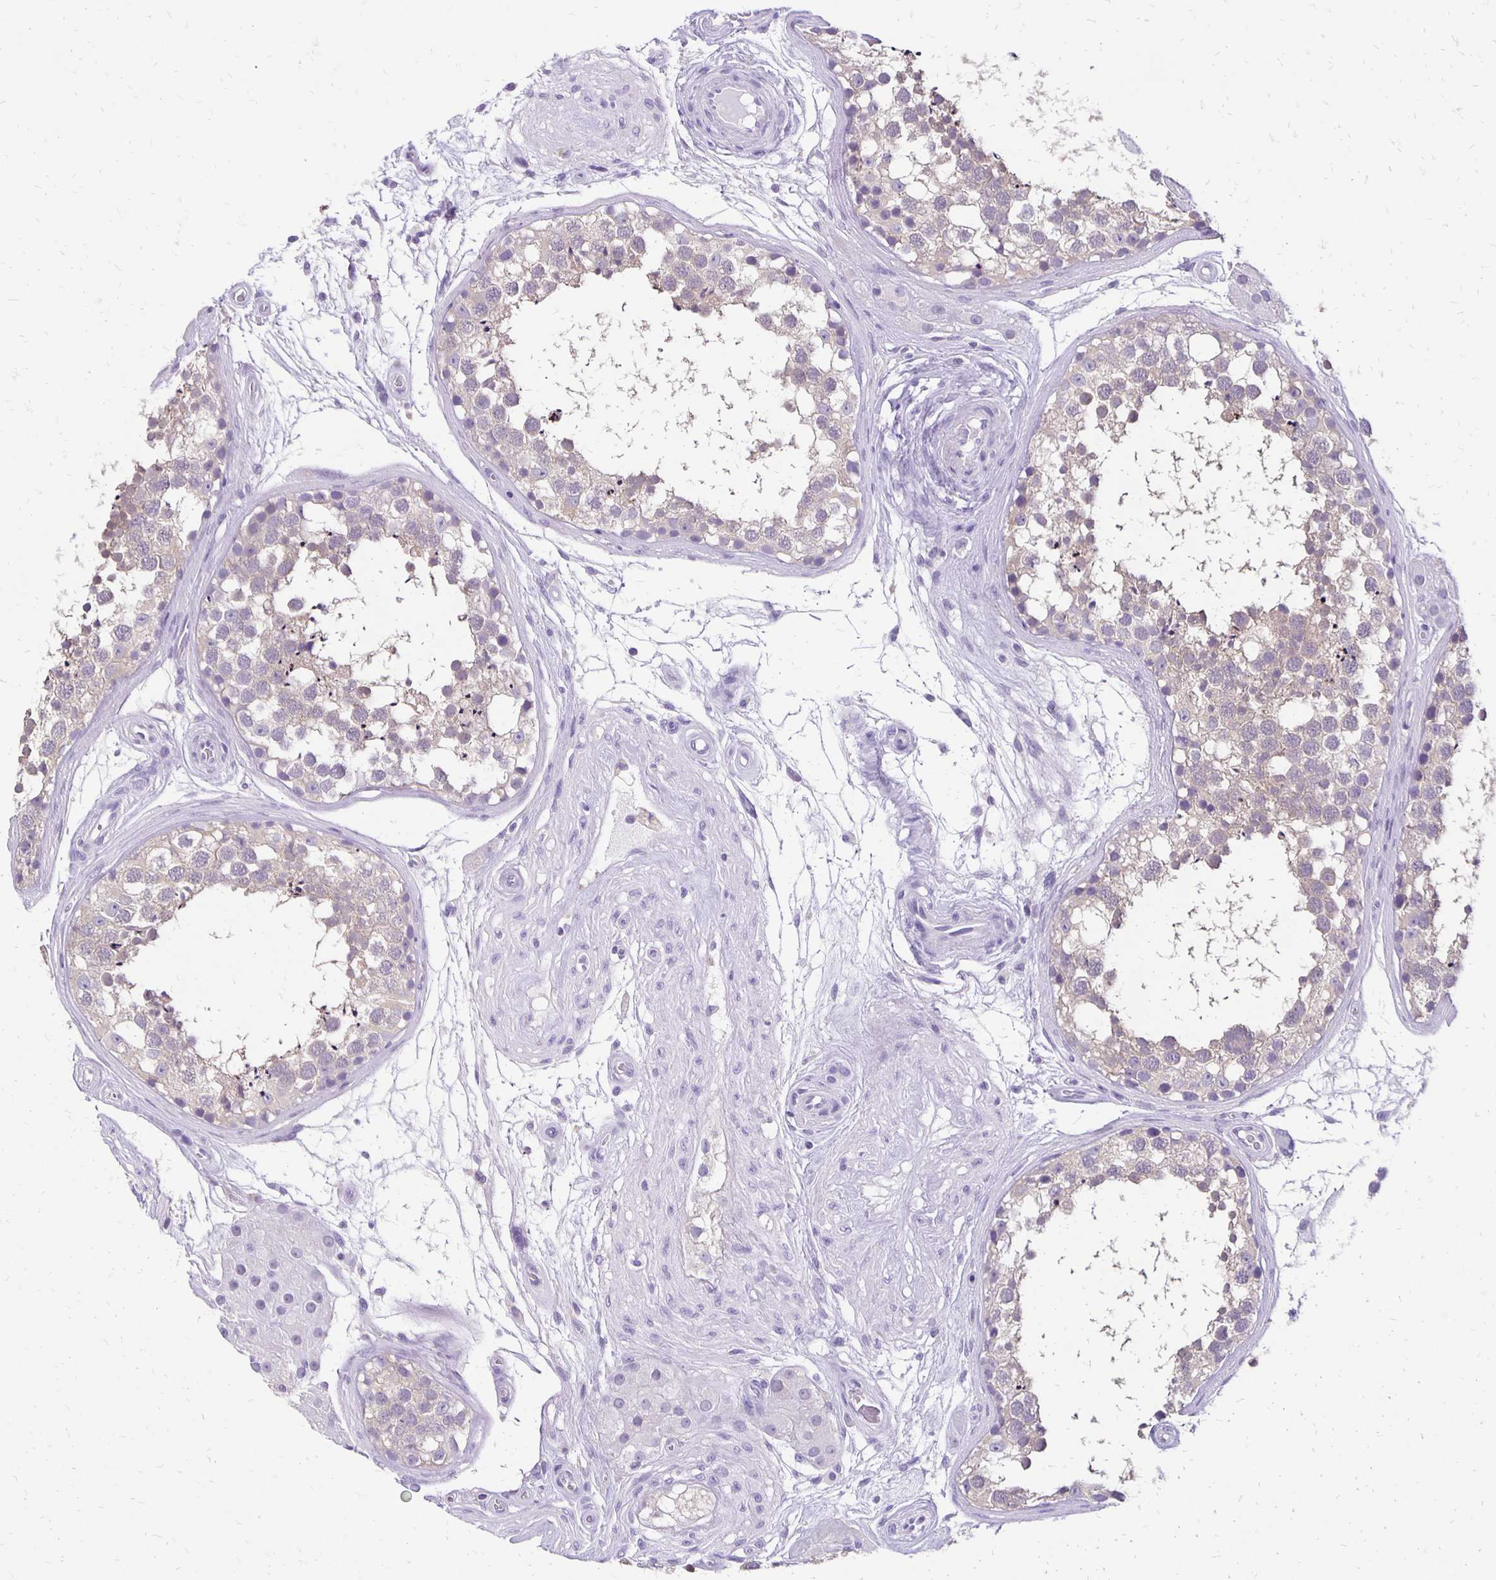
{"staining": {"intensity": "weak", "quantity": ">75%", "location": "cytoplasmic/membranous"}, "tissue": "testis", "cell_type": "Cells in seminiferous ducts", "image_type": "normal", "snomed": [{"axis": "morphology", "description": "Normal tissue, NOS"}, {"axis": "morphology", "description": "Seminoma, NOS"}, {"axis": "topography", "description": "Testis"}], "caption": "Human testis stained for a protein (brown) exhibits weak cytoplasmic/membranous positive staining in approximately >75% of cells in seminiferous ducts.", "gene": "ANKRD45", "patient": {"sex": "male", "age": 65}}